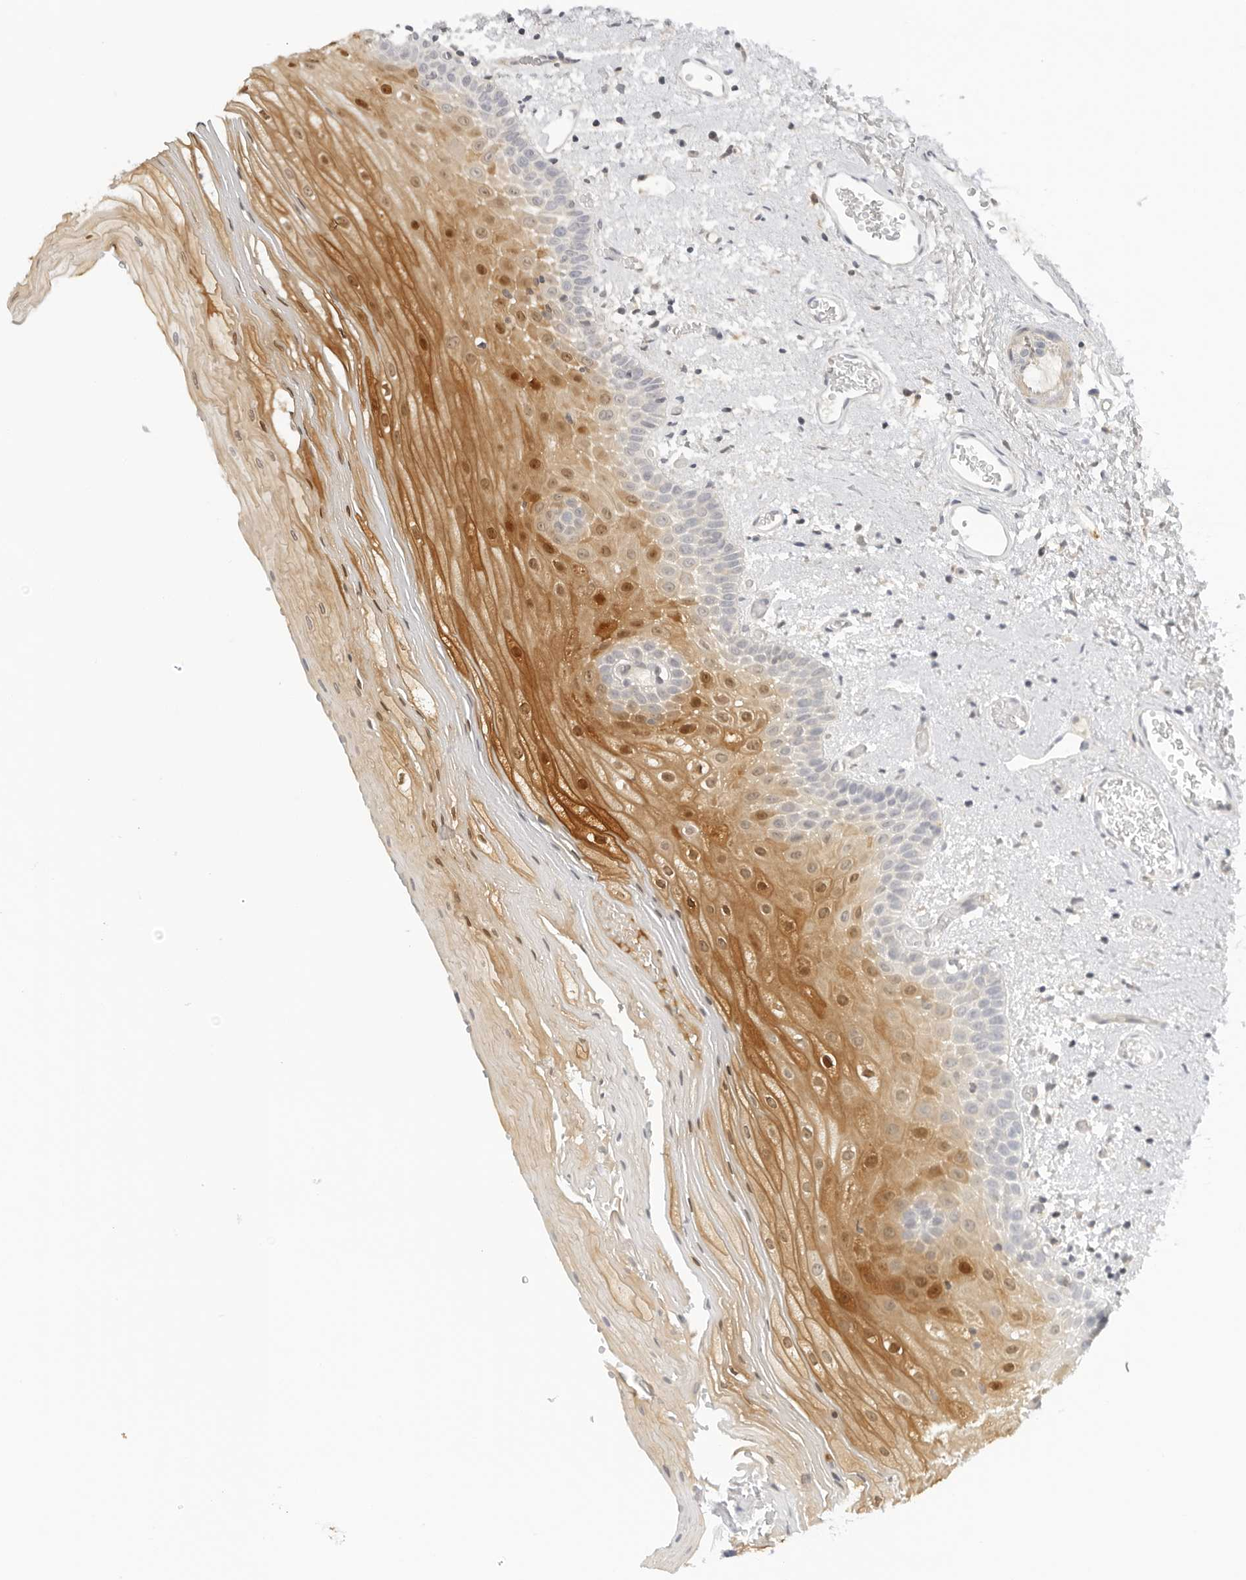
{"staining": {"intensity": "moderate", "quantity": "25%-75%", "location": "cytoplasmic/membranous,nuclear"}, "tissue": "oral mucosa", "cell_type": "Squamous epithelial cells", "image_type": "normal", "snomed": [{"axis": "morphology", "description": "Normal tissue, NOS"}, {"axis": "topography", "description": "Oral tissue"}], "caption": "Immunohistochemistry histopathology image of unremarkable oral mucosa stained for a protein (brown), which displays medium levels of moderate cytoplasmic/membranous,nuclear positivity in approximately 25%-75% of squamous epithelial cells.", "gene": "OSCP1", "patient": {"sex": "male", "age": 52}}